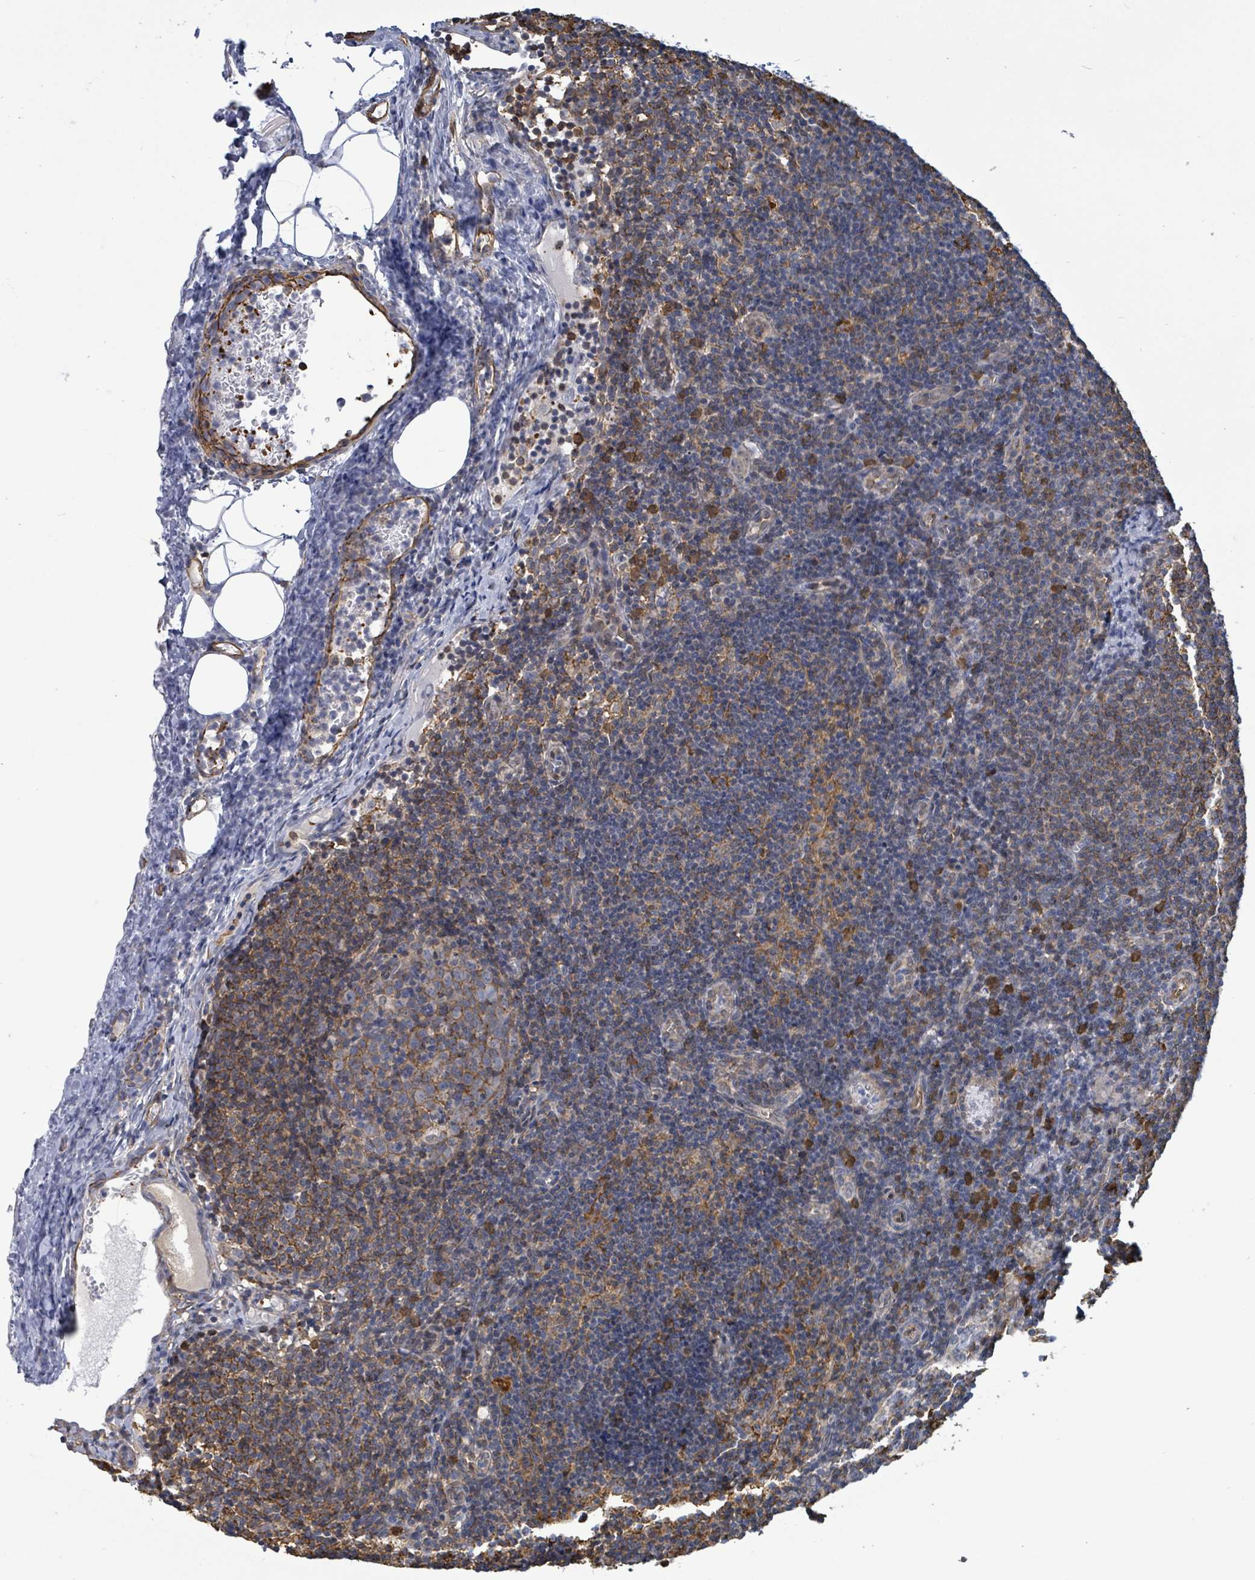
{"staining": {"intensity": "moderate", "quantity": "<25%", "location": "cytoplasmic/membranous"}, "tissue": "lymph node", "cell_type": "Germinal center cells", "image_type": "normal", "snomed": [{"axis": "morphology", "description": "Normal tissue, NOS"}, {"axis": "topography", "description": "Lymph node"}], "caption": "Brown immunohistochemical staining in unremarkable human lymph node reveals moderate cytoplasmic/membranous staining in approximately <25% of germinal center cells.", "gene": "PRKRIP1", "patient": {"sex": "female", "age": 37}}